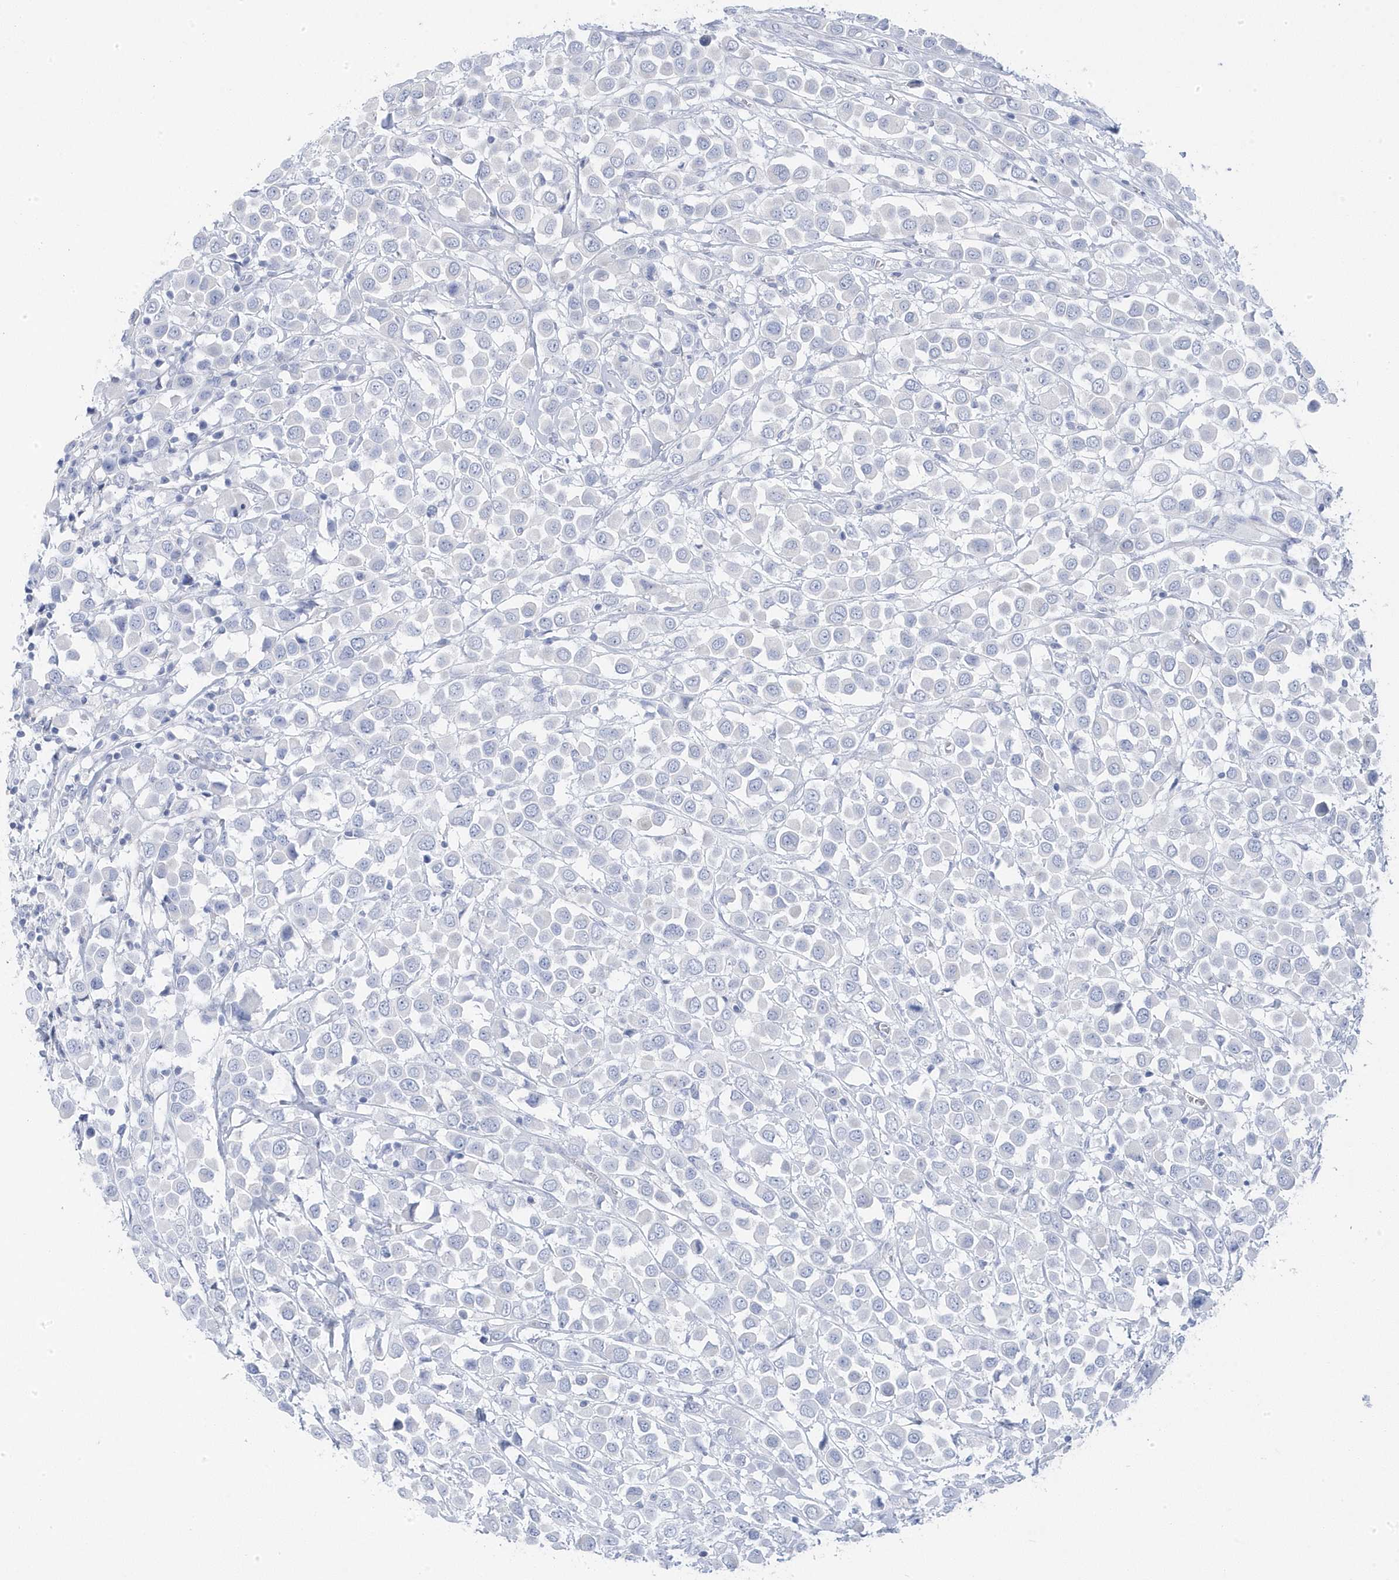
{"staining": {"intensity": "negative", "quantity": "none", "location": "none"}, "tissue": "breast cancer", "cell_type": "Tumor cells", "image_type": "cancer", "snomed": [{"axis": "morphology", "description": "Duct carcinoma"}, {"axis": "topography", "description": "Breast"}], "caption": "Immunohistochemistry photomicrograph of neoplastic tissue: human breast cancer (invasive ductal carcinoma) stained with DAB displays no significant protein positivity in tumor cells. The staining is performed using DAB brown chromogen with nuclei counter-stained in using hematoxylin.", "gene": "ANAPC1", "patient": {"sex": "female", "age": 61}}